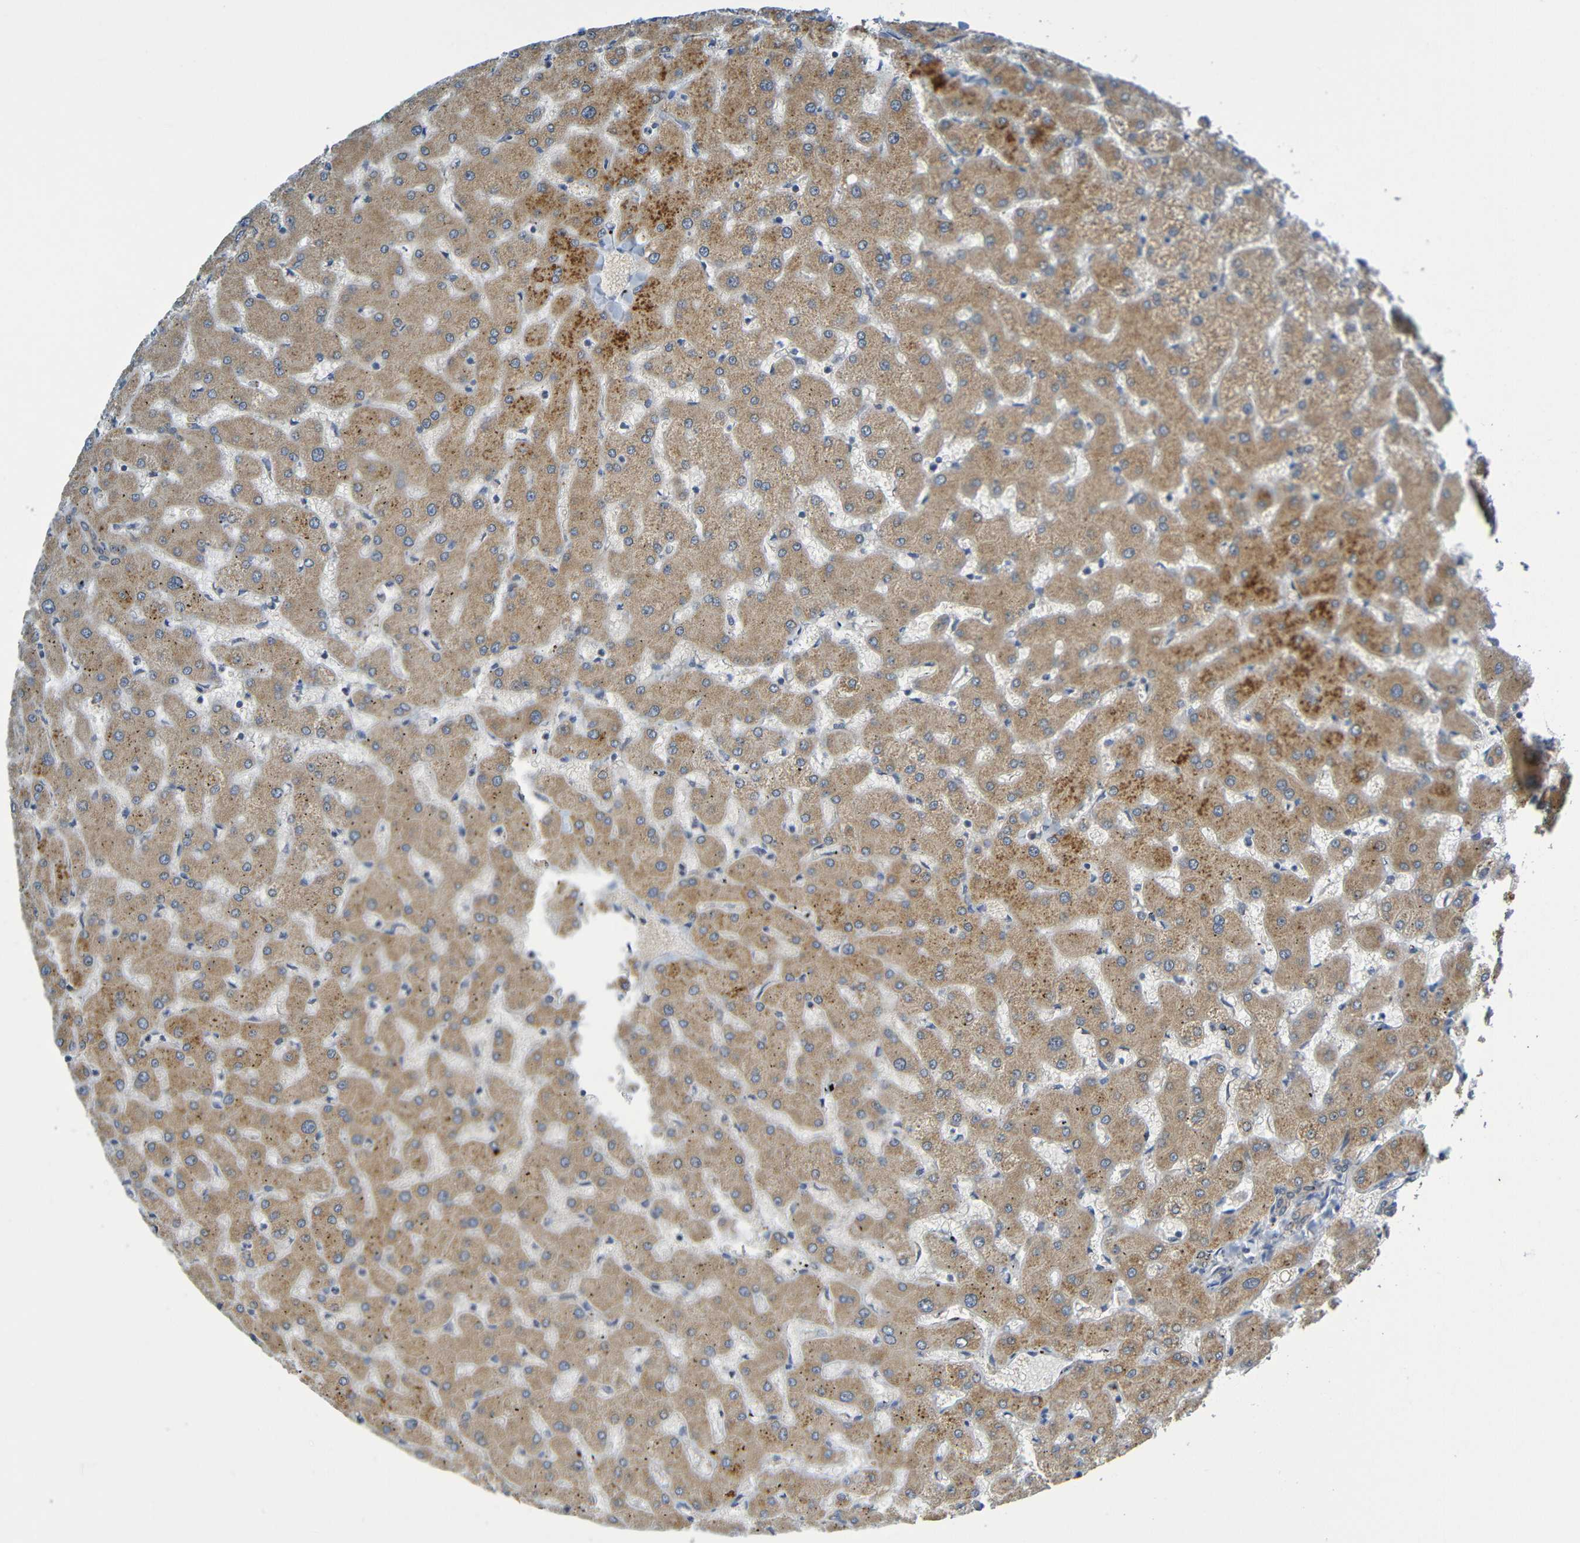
{"staining": {"intensity": "weak", "quantity": "25%-75%", "location": "cytoplasmic/membranous"}, "tissue": "liver", "cell_type": "Cholangiocytes", "image_type": "normal", "snomed": [{"axis": "morphology", "description": "Normal tissue, NOS"}, {"axis": "topography", "description": "Liver"}], "caption": "Cholangiocytes reveal weak cytoplasmic/membranous expression in approximately 25%-75% of cells in unremarkable liver.", "gene": "CYP4F2", "patient": {"sex": "female", "age": 63}}